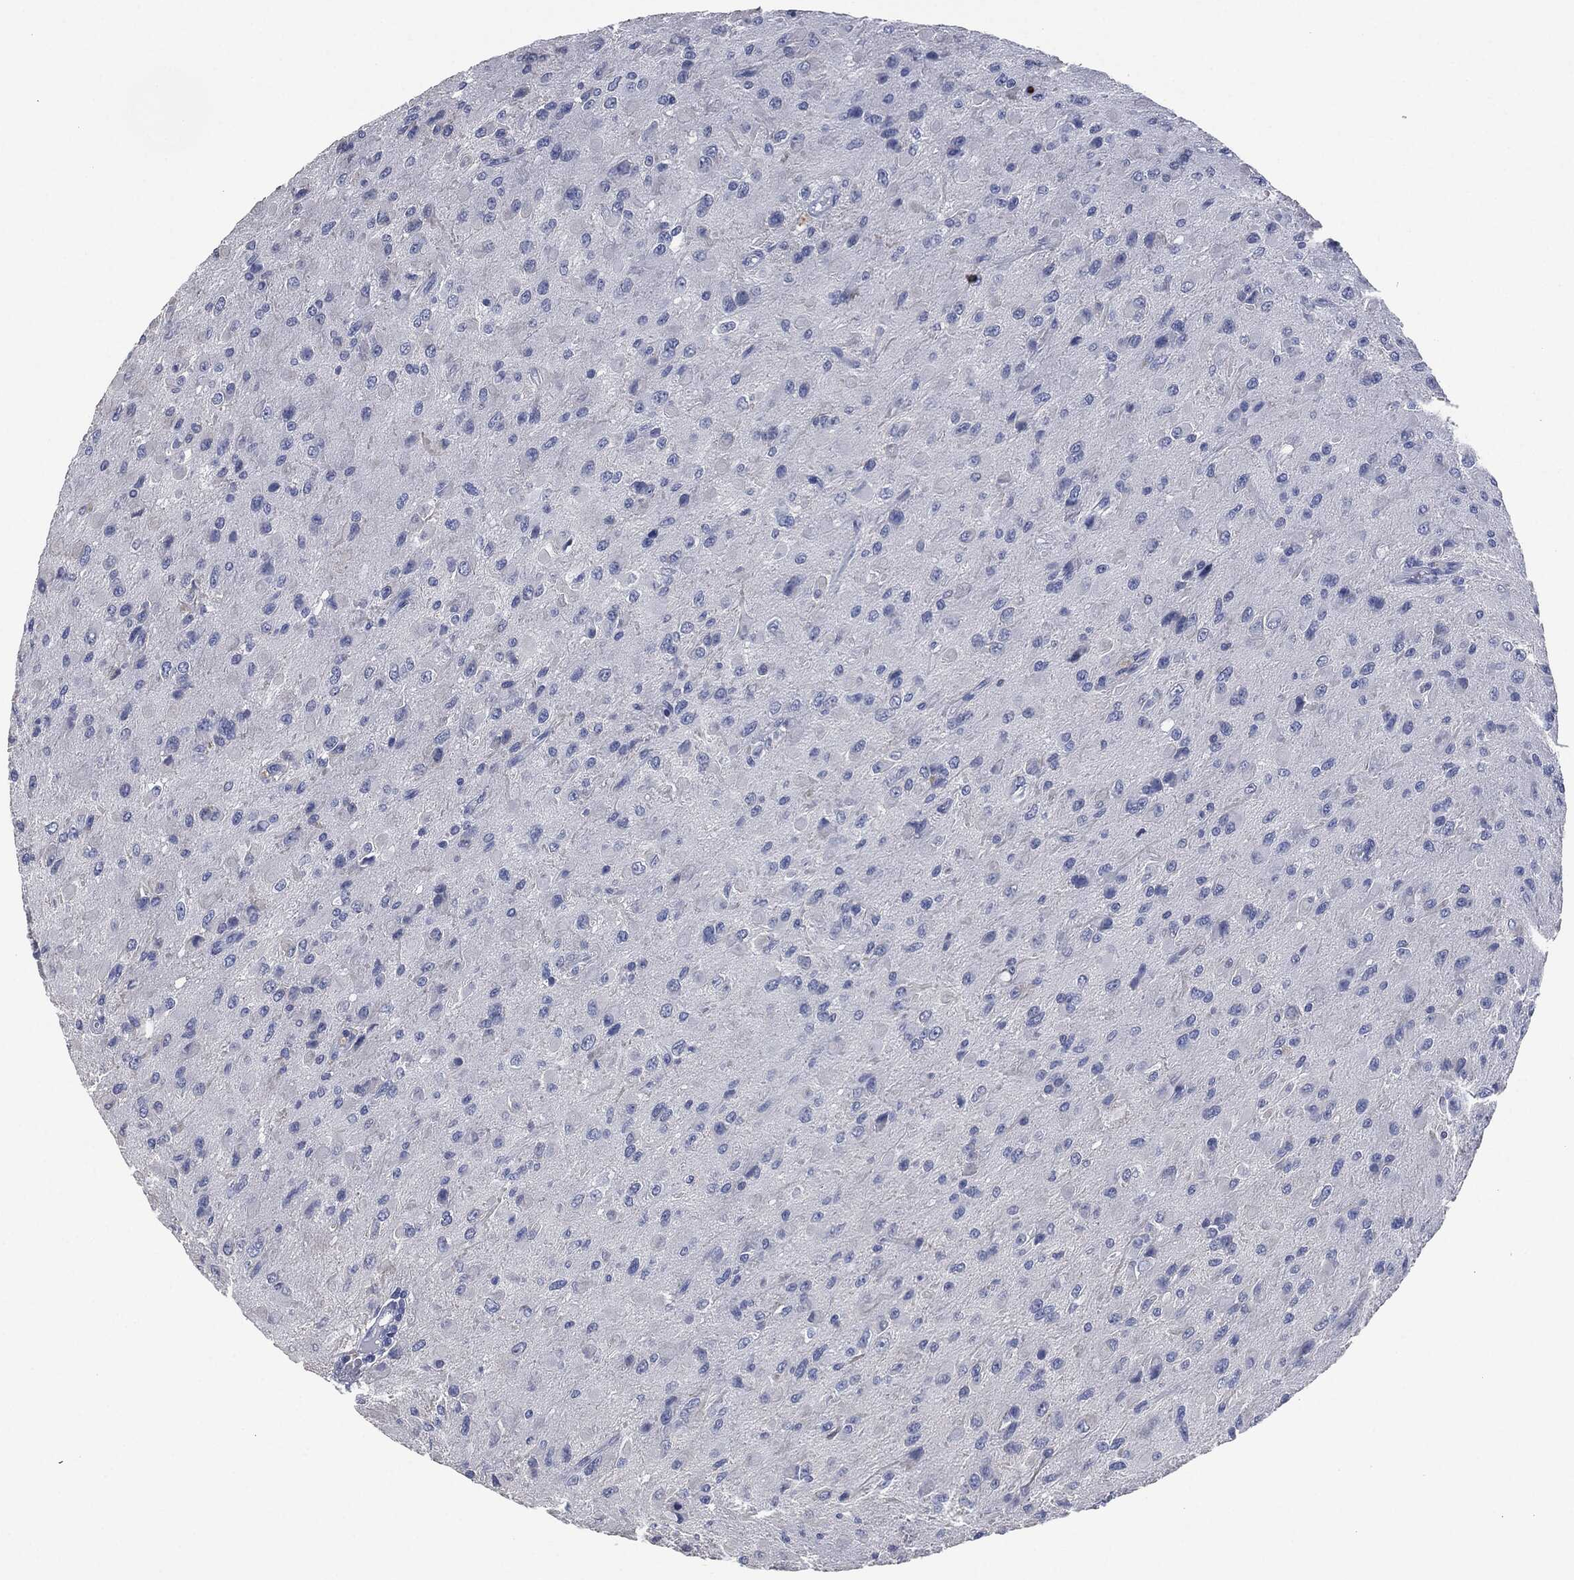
{"staining": {"intensity": "negative", "quantity": "none", "location": "none"}, "tissue": "glioma", "cell_type": "Tumor cells", "image_type": "cancer", "snomed": [{"axis": "morphology", "description": "Glioma, malignant, High grade"}, {"axis": "topography", "description": "Cerebral cortex"}], "caption": "Immunohistochemistry (IHC) image of high-grade glioma (malignant) stained for a protein (brown), which demonstrates no staining in tumor cells.", "gene": "CEACAM8", "patient": {"sex": "male", "age": 35}}